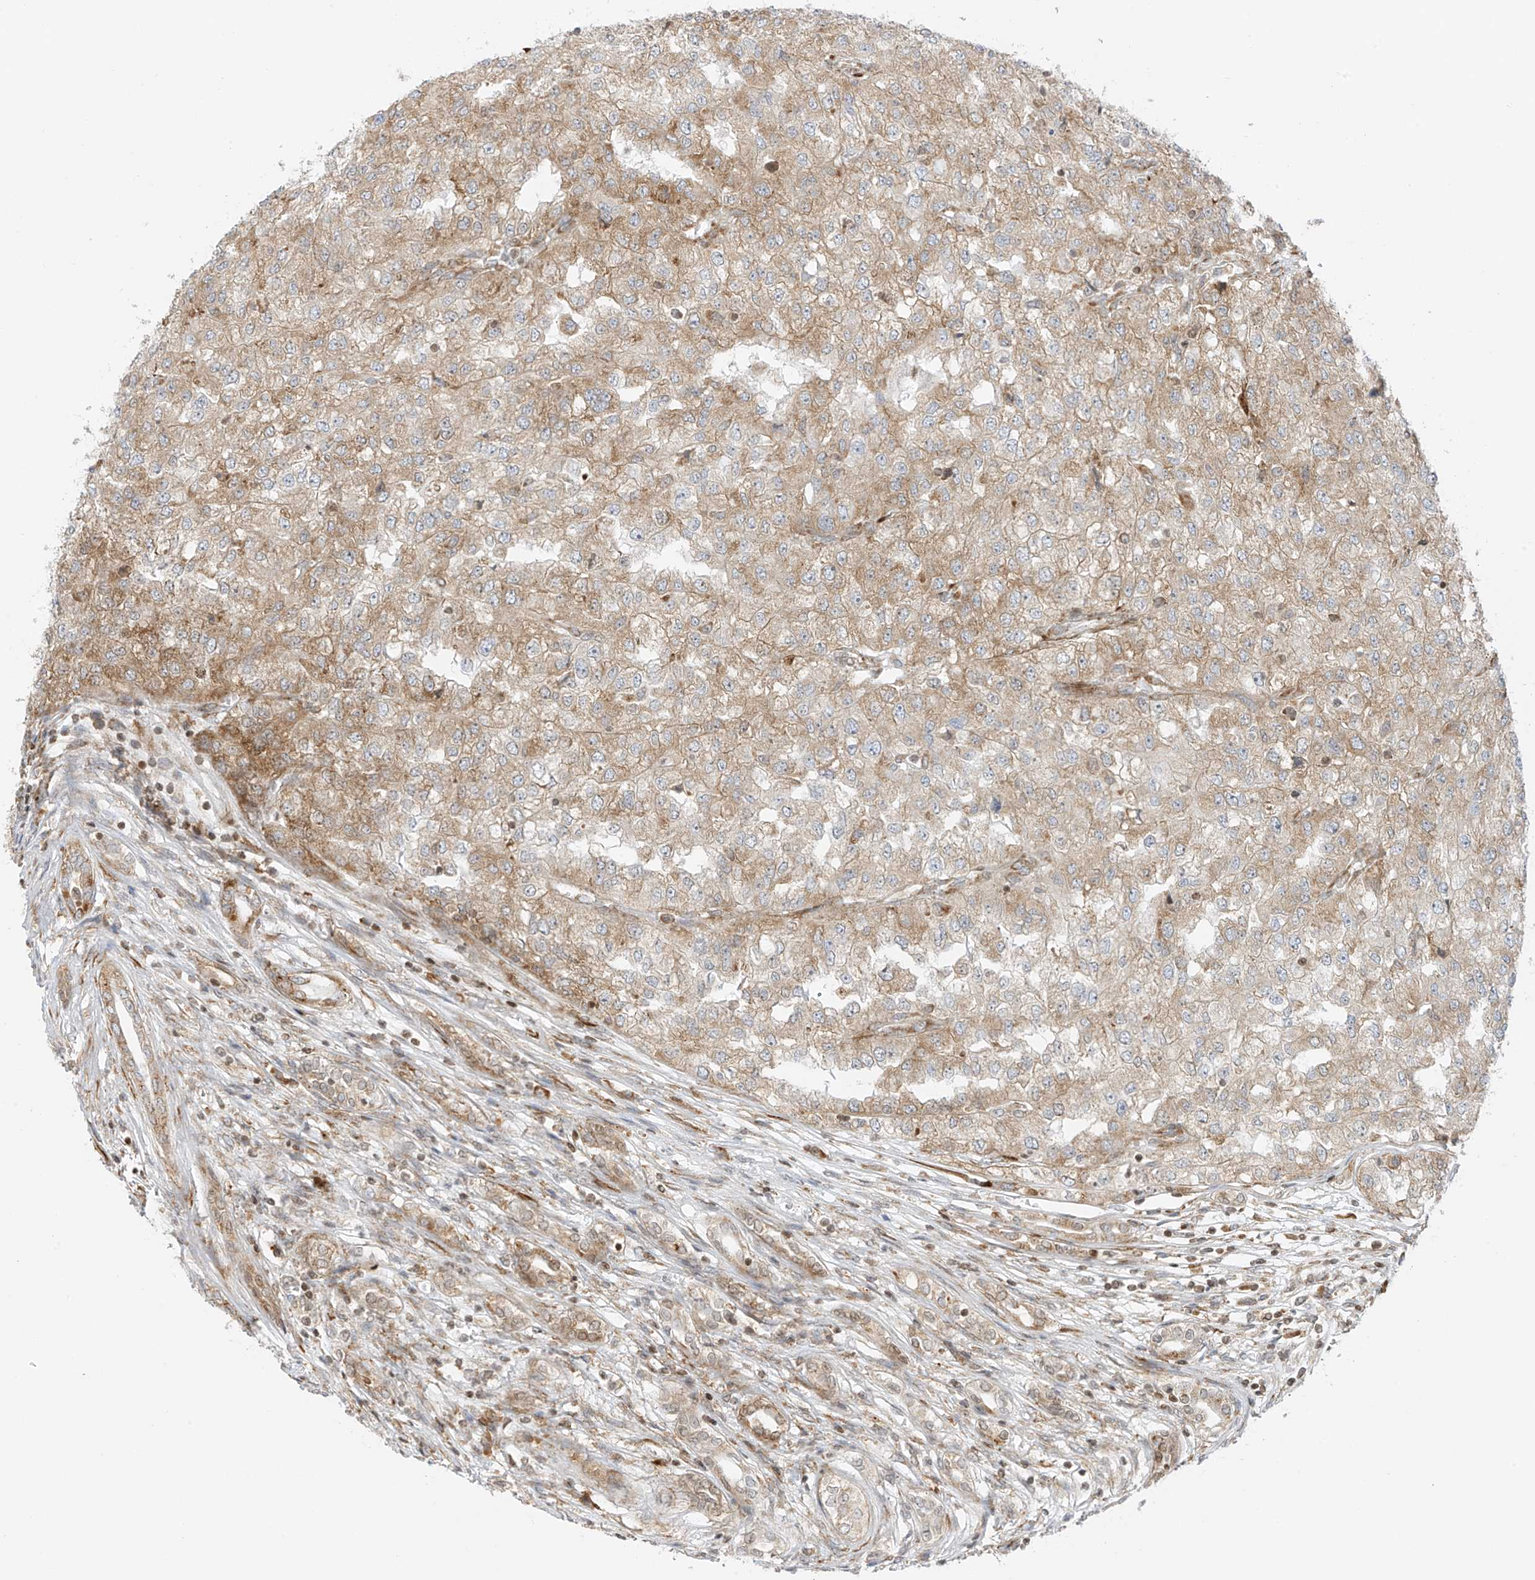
{"staining": {"intensity": "weak", "quantity": ">75%", "location": "cytoplasmic/membranous"}, "tissue": "renal cancer", "cell_type": "Tumor cells", "image_type": "cancer", "snomed": [{"axis": "morphology", "description": "Adenocarcinoma, NOS"}, {"axis": "topography", "description": "Kidney"}], "caption": "IHC staining of renal adenocarcinoma, which exhibits low levels of weak cytoplasmic/membranous staining in approximately >75% of tumor cells indicating weak cytoplasmic/membranous protein expression. The staining was performed using DAB (3,3'-diaminobenzidine) (brown) for protein detection and nuclei were counterstained in hematoxylin (blue).", "gene": "EDF1", "patient": {"sex": "female", "age": 54}}